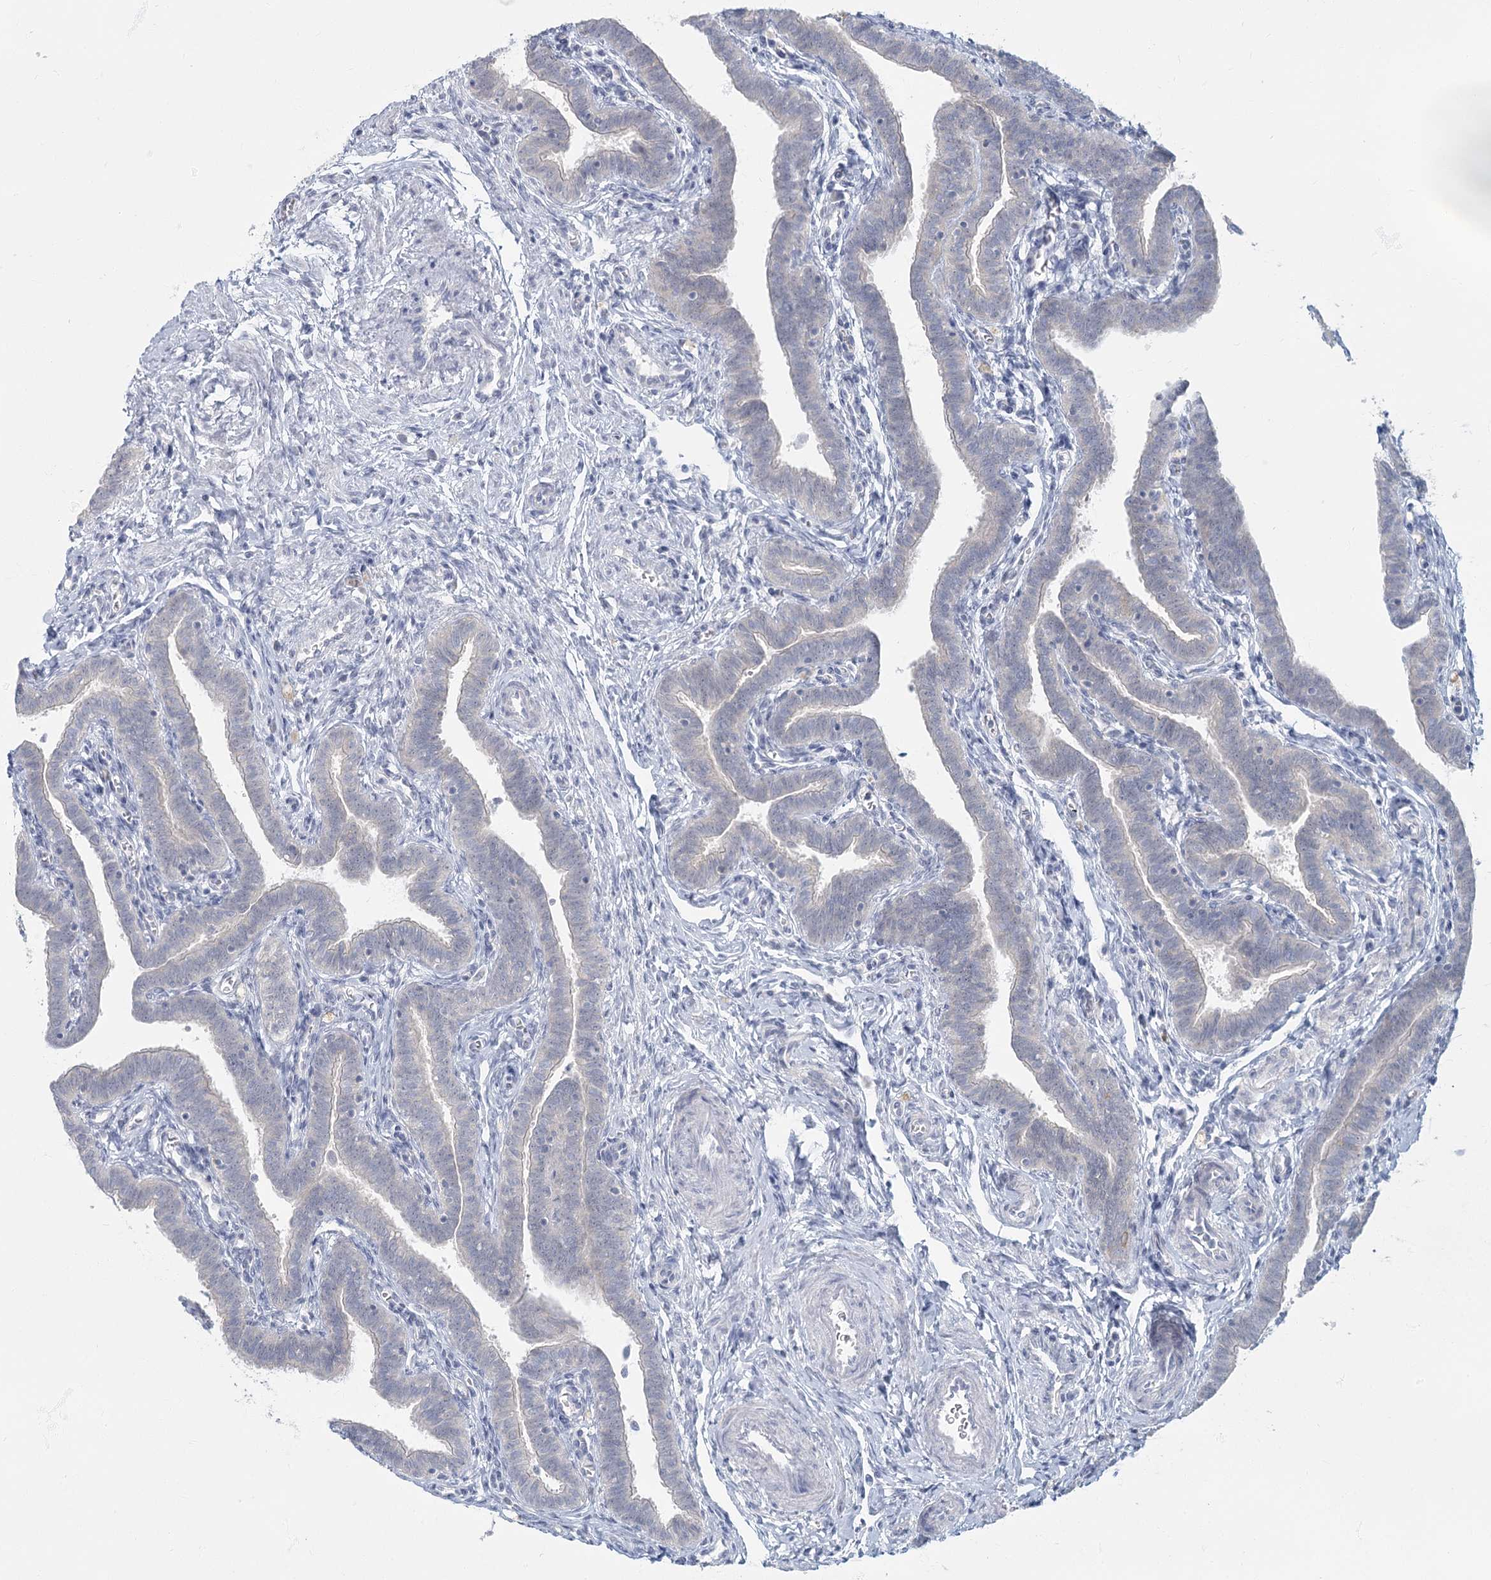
{"staining": {"intensity": "negative", "quantity": "none", "location": "none"}, "tissue": "fallopian tube", "cell_type": "Glandular cells", "image_type": "normal", "snomed": [{"axis": "morphology", "description": "Normal tissue, NOS"}, {"axis": "topography", "description": "Fallopian tube"}], "caption": "High power microscopy micrograph of an IHC image of normal fallopian tube, revealing no significant staining in glandular cells.", "gene": "FAM110C", "patient": {"sex": "female", "age": 36}}